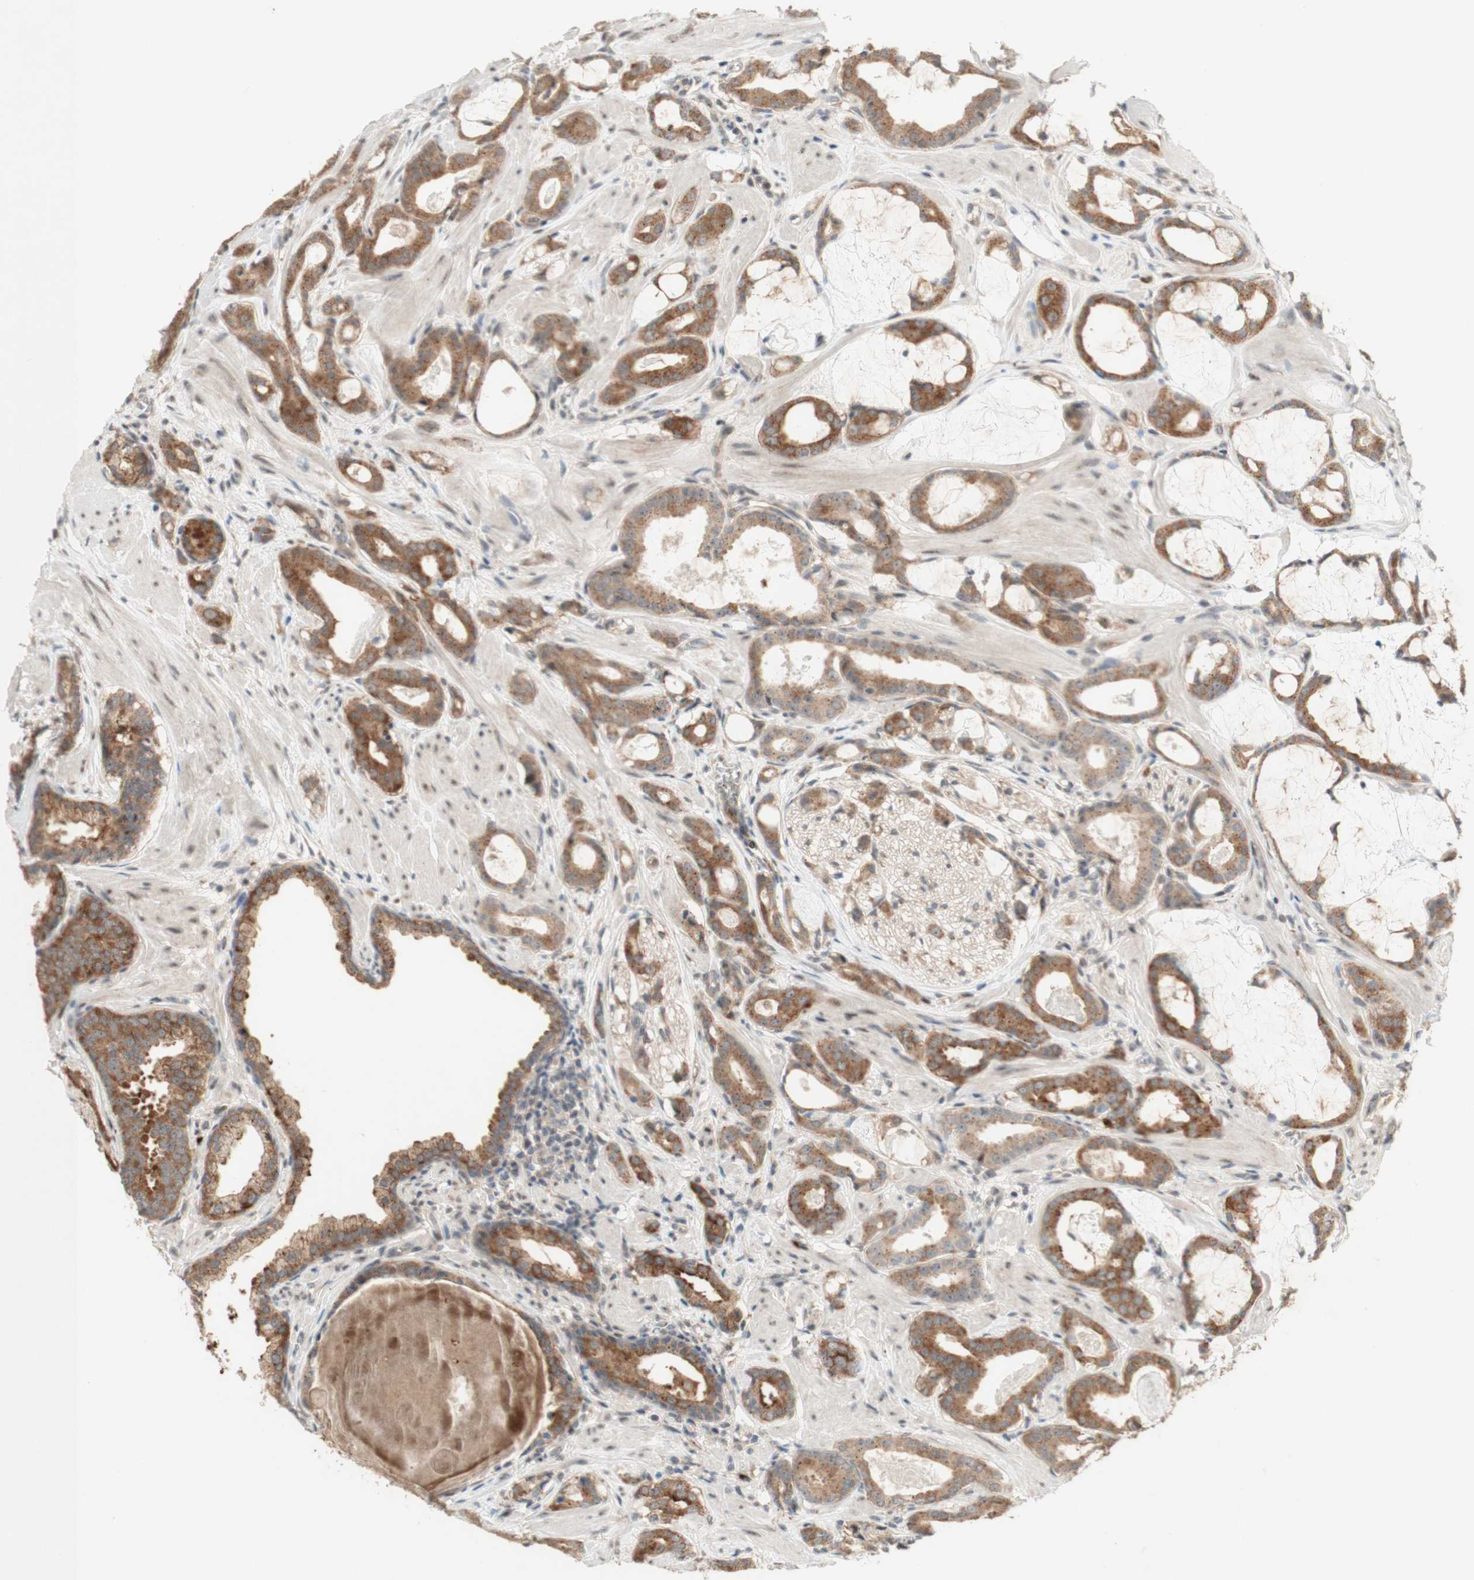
{"staining": {"intensity": "moderate", "quantity": ">75%", "location": "cytoplasmic/membranous"}, "tissue": "prostate cancer", "cell_type": "Tumor cells", "image_type": "cancer", "snomed": [{"axis": "morphology", "description": "Adenocarcinoma, Low grade"}, {"axis": "topography", "description": "Prostate"}], "caption": "Prostate cancer (adenocarcinoma (low-grade)) was stained to show a protein in brown. There is medium levels of moderate cytoplasmic/membranous staining in approximately >75% of tumor cells.", "gene": "CYLD", "patient": {"sex": "male", "age": 53}}